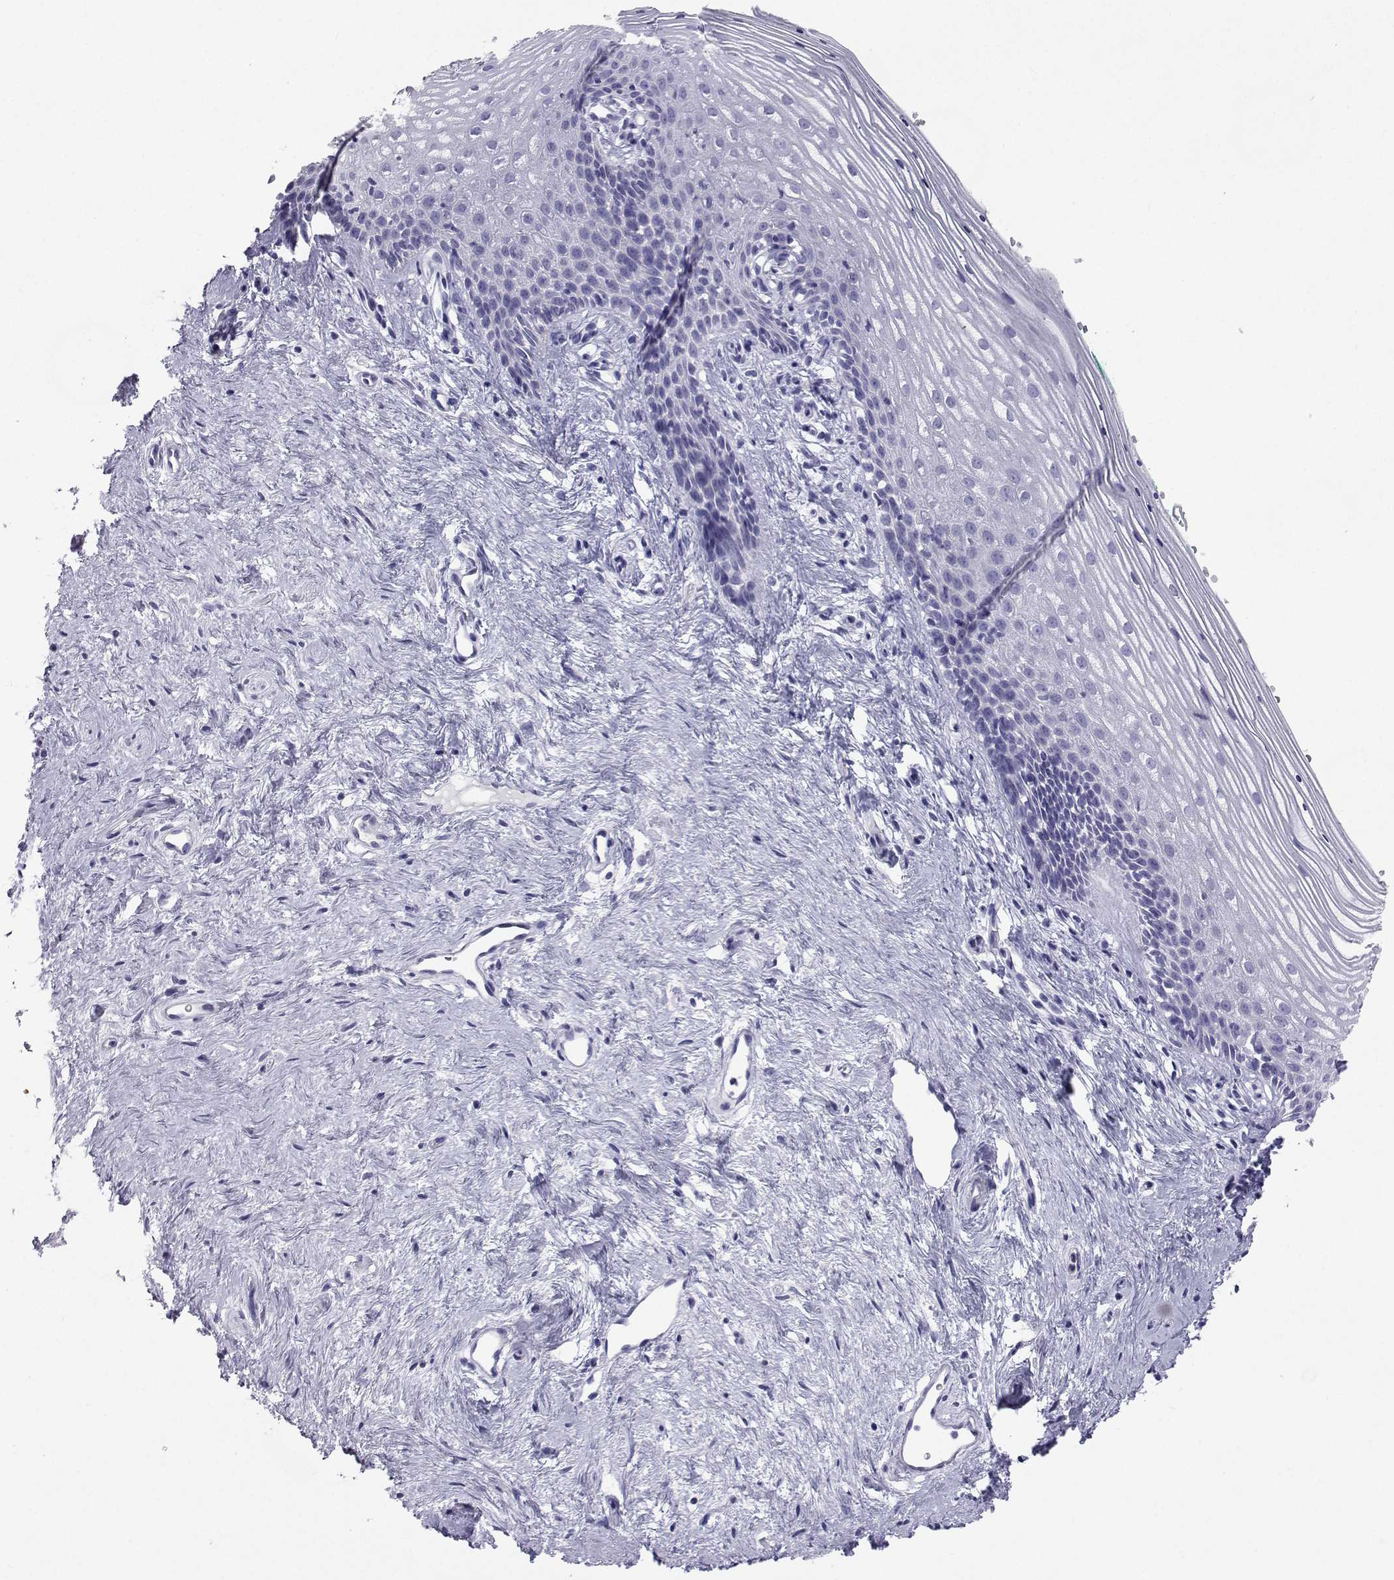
{"staining": {"intensity": "negative", "quantity": "none", "location": "none"}, "tissue": "vagina", "cell_type": "Squamous epithelial cells", "image_type": "normal", "snomed": [{"axis": "morphology", "description": "Normal tissue, NOS"}, {"axis": "topography", "description": "Vagina"}], "caption": "Immunohistochemistry (IHC) histopathology image of benign vagina stained for a protein (brown), which exhibits no positivity in squamous epithelial cells.", "gene": "PLIN4", "patient": {"sex": "female", "age": 42}}